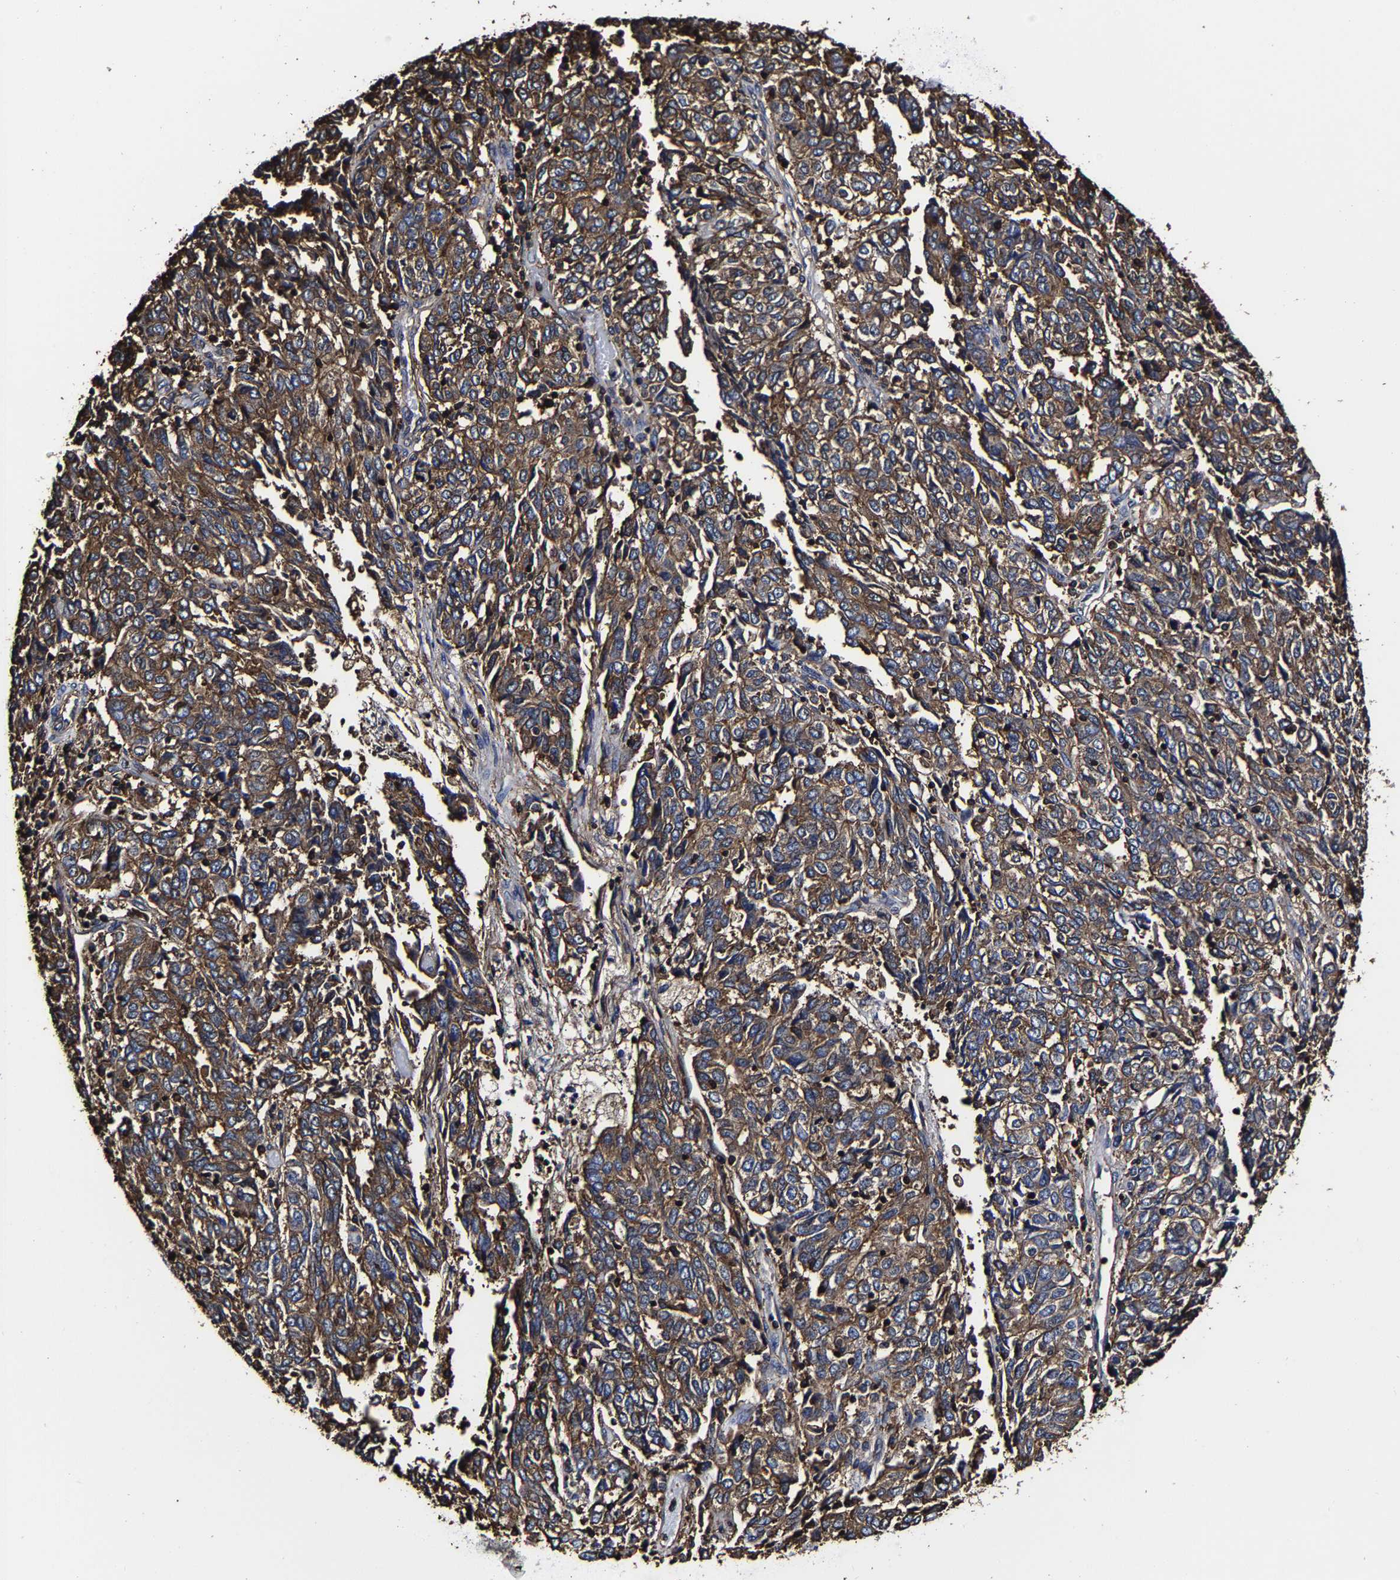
{"staining": {"intensity": "moderate", "quantity": ">75%", "location": "cytoplasmic/membranous"}, "tissue": "endometrial cancer", "cell_type": "Tumor cells", "image_type": "cancer", "snomed": [{"axis": "morphology", "description": "Adenocarcinoma, NOS"}, {"axis": "topography", "description": "Endometrium"}], "caption": "High-magnification brightfield microscopy of endometrial cancer (adenocarcinoma) stained with DAB (3,3'-diaminobenzidine) (brown) and counterstained with hematoxylin (blue). tumor cells exhibit moderate cytoplasmic/membranous positivity is appreciated in approximately>75% of cells.", "gene": "SSH3", "patient": {"sex": "female", "age": 80}}